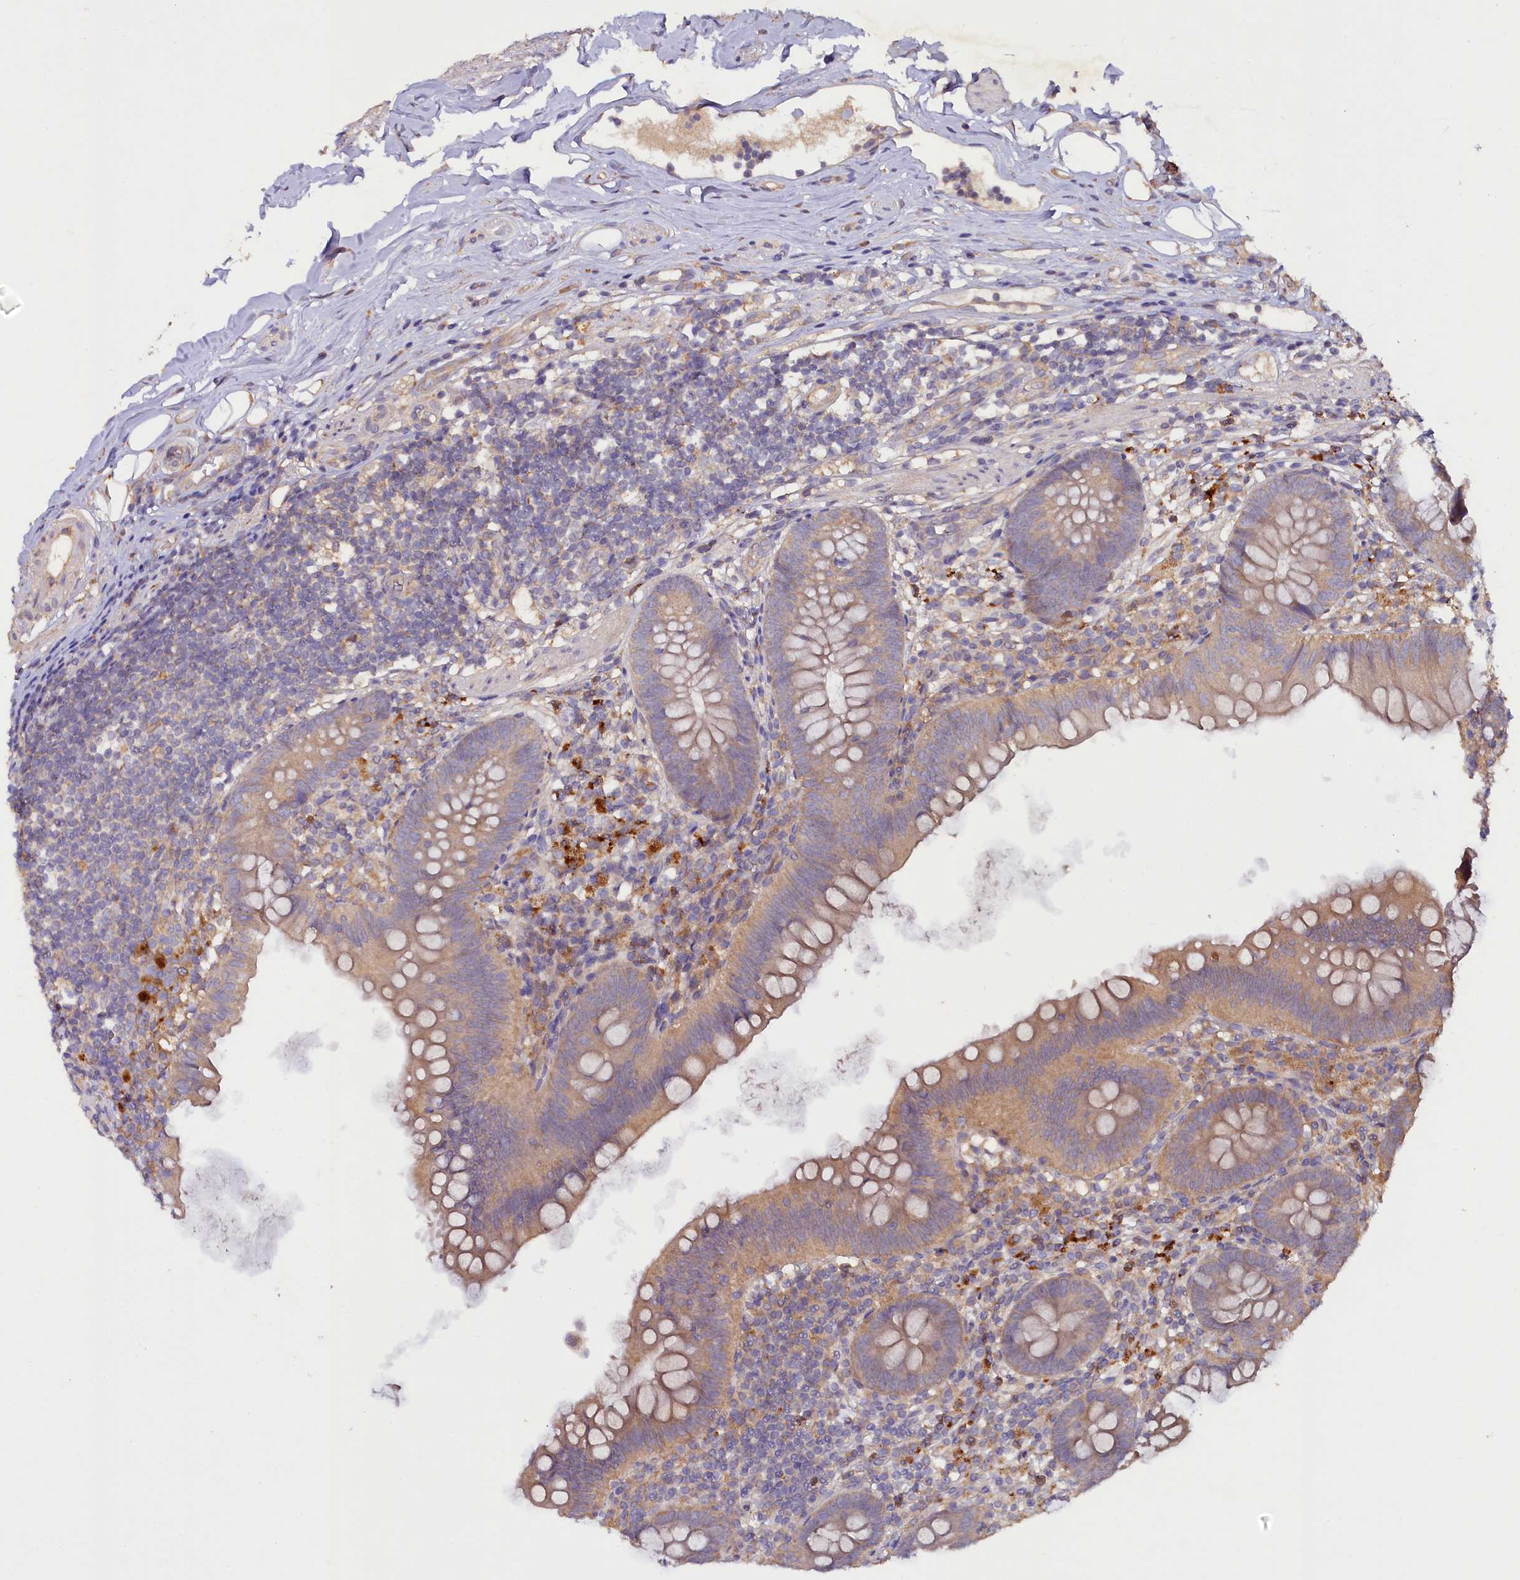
{"staining": {"intensity": "weak", "quantity": "25%-75%", "location": "cytoplasmic/membranous"}, "tissue": "appendix", "cell_type": "Glandular cells", "image_type": "normal", "snomed": [{"axis": "morphology", "description": "Normal tissue, NOS"}, {"axis": "topography", "description": "Appendix"}], "caption": "Normal appendix reveals weak cytoplasmic/membranous staining in approximately 25%-75% of glandular cells.", "gene": "ETFBKMT", "patient": {"sex": "female", "age": 62}}